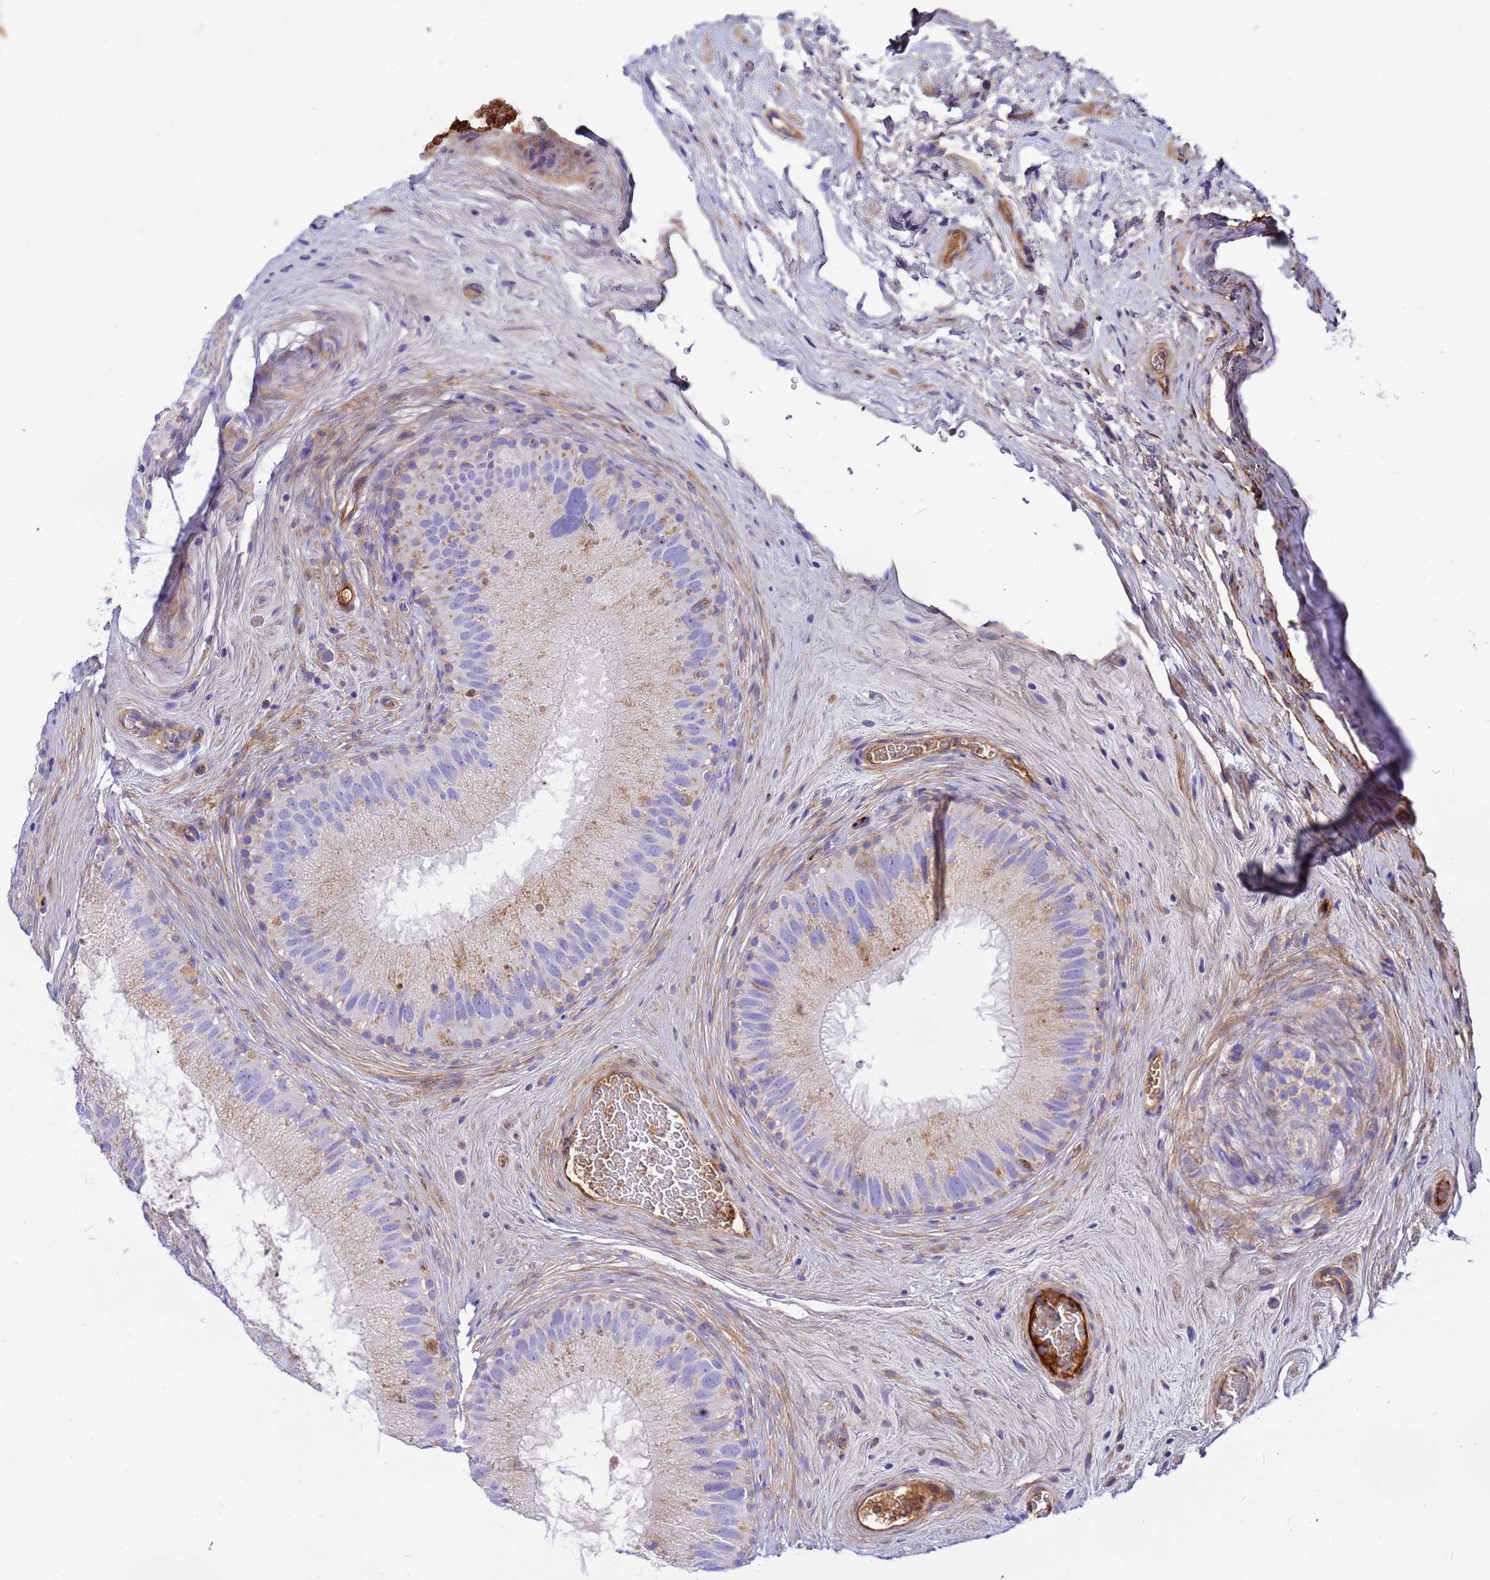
{"staining": {"intensity": "weak", "quantity": "<25%", "location": "cytoplasmic/membranous"}, "tissue": "epididymis", "cell_type": "Glandular cells", "image_type": "normal", "snomed": [{"axis": "morphology", "description": "Normal tissue, NOS"}, {"axis": "topography", "description": "Epididymis"}], "caption": "A micrograph of epididymis stained for a protein reveals no brown staining in glandular cells. (Immunohistochemistry (ihc), brightfield microscopy, high magnification).", "gene": "CRHBP", "patient": {"sex": "male", "age": 50}}